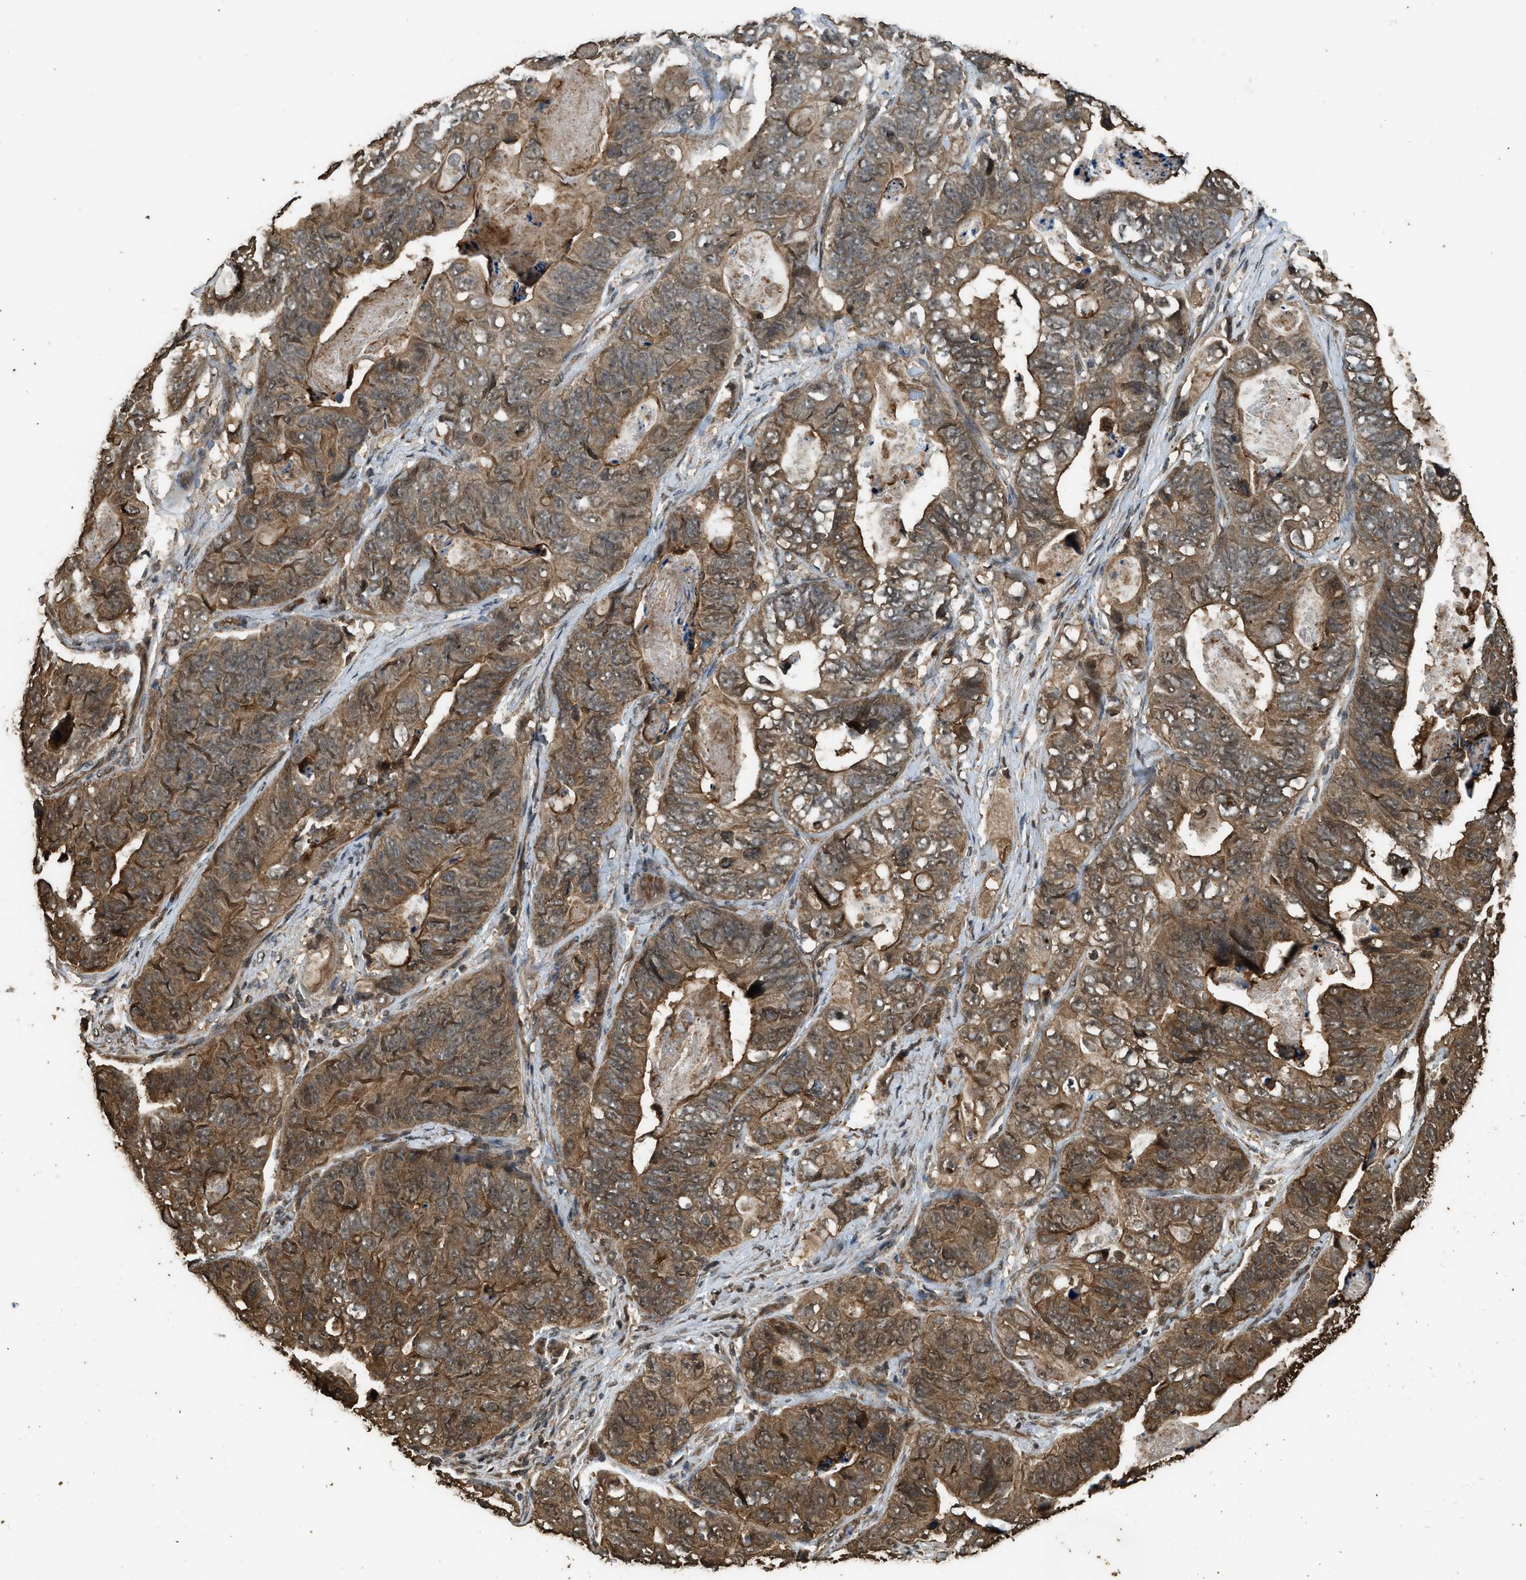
{"staining": {"intensity": "moderate", "quantity": ">75%", "location": "cytoplasmic/membranous"}, "tissue": "stomach cancer", "cell_type": "Tumor cells", "image_type": "cancer", "snomed": [{"axis": "morphology", "description": "Adenocarcinoma, NOS"}, {"axis": "topography", "description": "Stomach"}], "caption": "This is an image of immunohistochemistry (IHC) staining of stomach adenocarcinoma, which shows moderate staining in the cytoplasmic/membranous of tumor cells.", "gene": "MYBL2", "patient": {"sex": "female", "age": 89}}